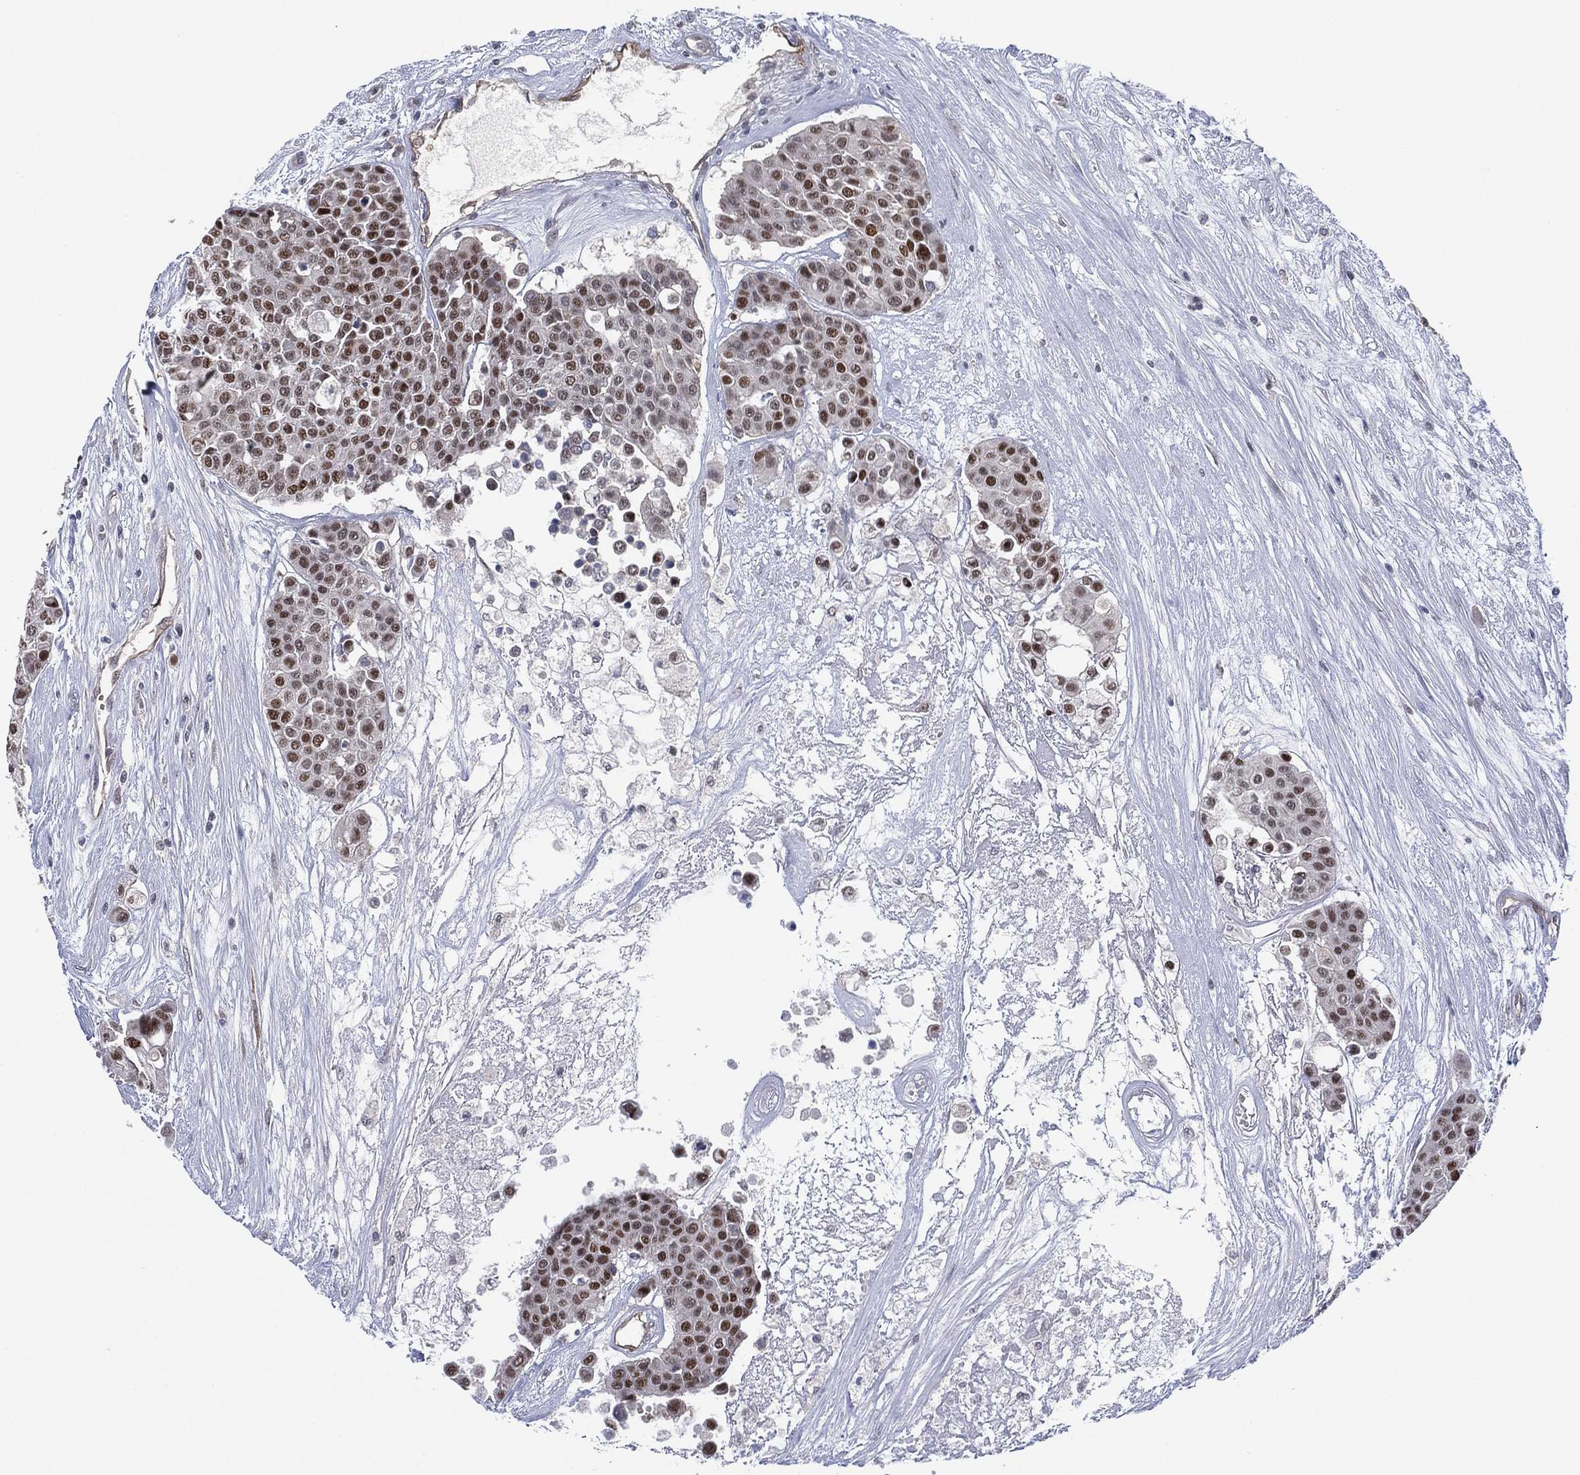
{"staining": {"intensity": "strong", "quantity": "<25%", "location": "nuclear"}, "tissue": "carcinoid", "cell_type": "Tumor cells", "image_type": "cancer", "snomed": [{"axis": "morphology", "description": "Carcinoid, malignant, NOS"}, {"axis": "topography", "description": "Colon"}], "caption": "Strong nuclear protein staining is appreciated in about <25% of tumor cells in carcinoid (malignant).", "gene": "GSE1", "patient": {"sex": "male", "age": 81}}